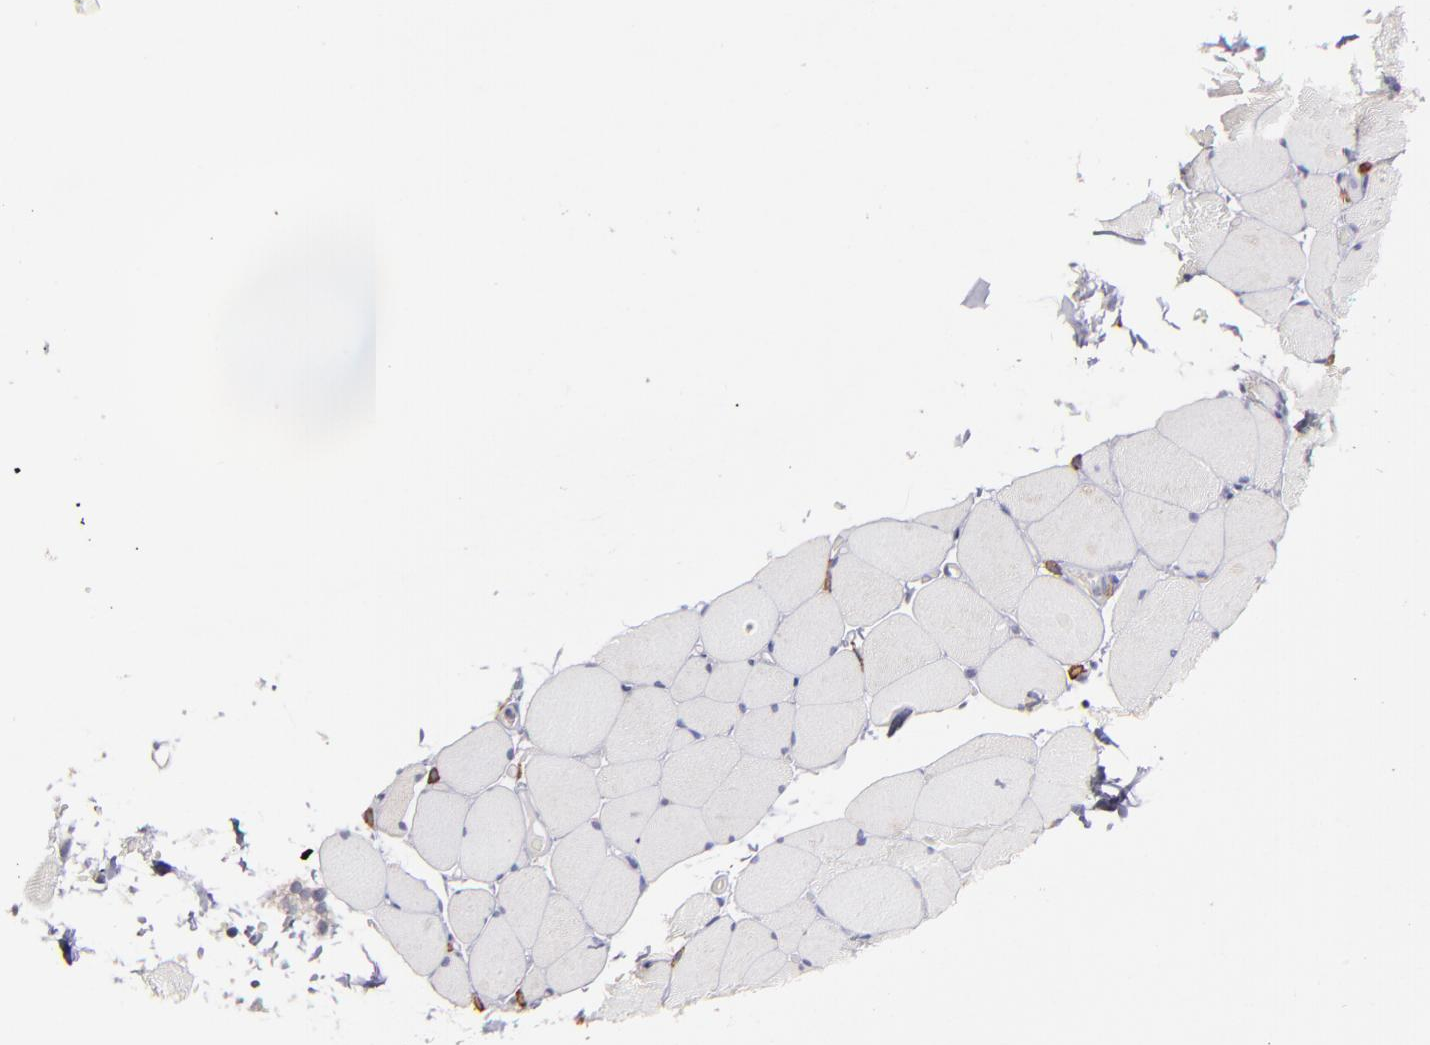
{"staining": {"intensity": "negative", "quantity": "none", "location": "none"}, "tissue": "skeletal muscle", "cell_type": "Myocytes", "image_type": "normal", "snomed": [{"axis": "morphology", "description": "Normal tissue, NOS"}, {"axis": "topography", "description": "Skeletal muscle"}, {"axis": "topography", "description": "Parathyroid gland"}], "caption": "Immunohistochemistry (IHC) histopathology image of unremarkable human skeletal muscle stained for a protein (brown), which demonstrates no positivity in myocytes.", "gene": "GLDC", "patient": {"sex": "female", "age": 37}}